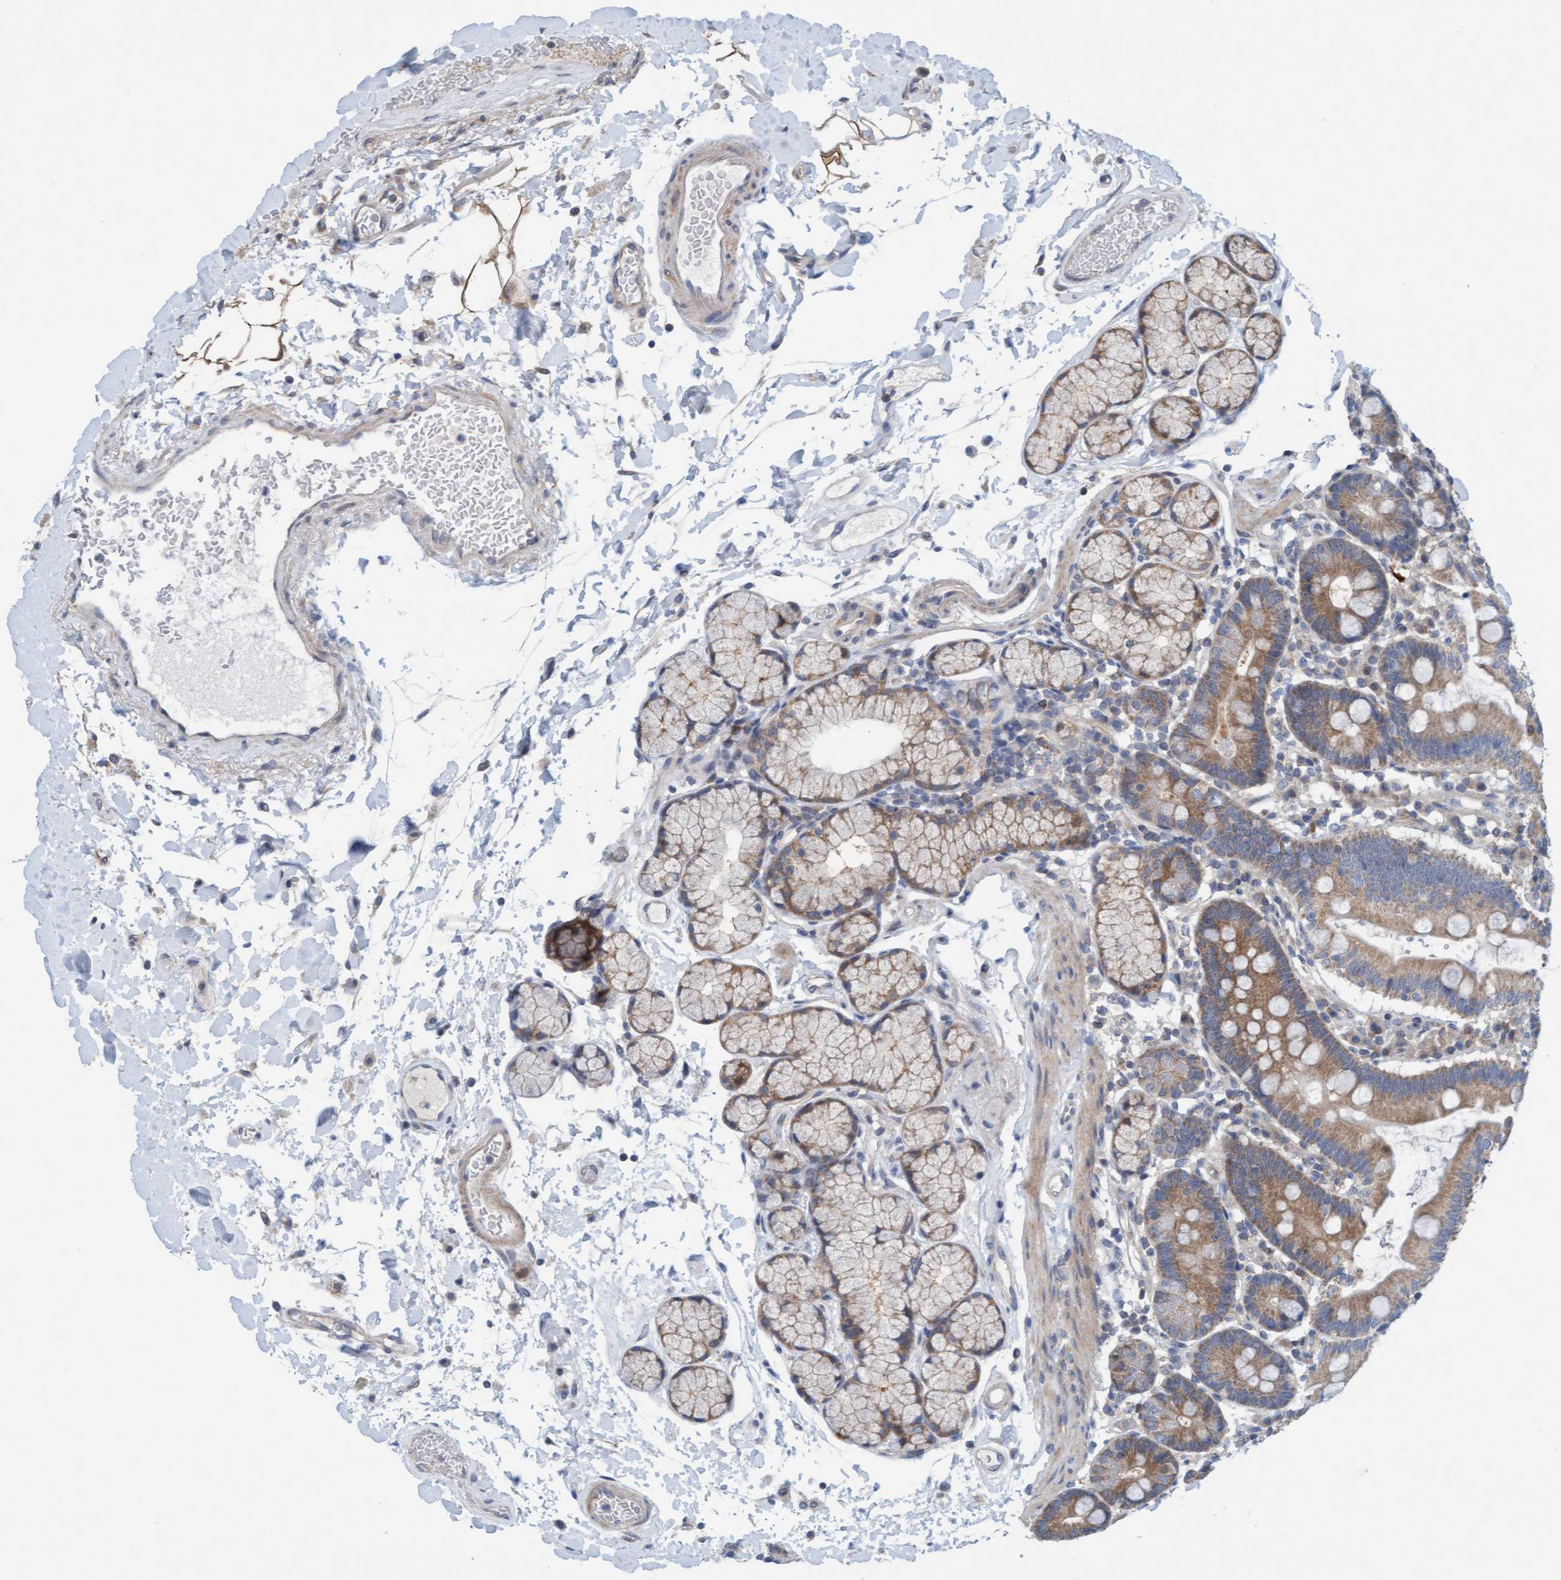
{"staining": {"intensity": "moderate", "quantity": "25%-75%", "location": "cytoplasmic/membranous"}, "tissue": "duodenum", "cell_type": "Glandular cells", "image_type": "normal", "snomed": [{"axis": "morphology", "description": "Normal tissue, NOS"}, {"axis": "topography", "description": "Small intestine, NOS"}], "caption": "IHC image of normal duodenum: human duodenum stained using immunohistochemistry (IHC) exhibits medium levels of moderate protein expression localized specifically in the cytoplasmic/membranous of glandular cells, appearing as a cytoplasmic/membranous brown color.", "gene": "KLHL25", "patient": {"sex": "female", "age": 71}}